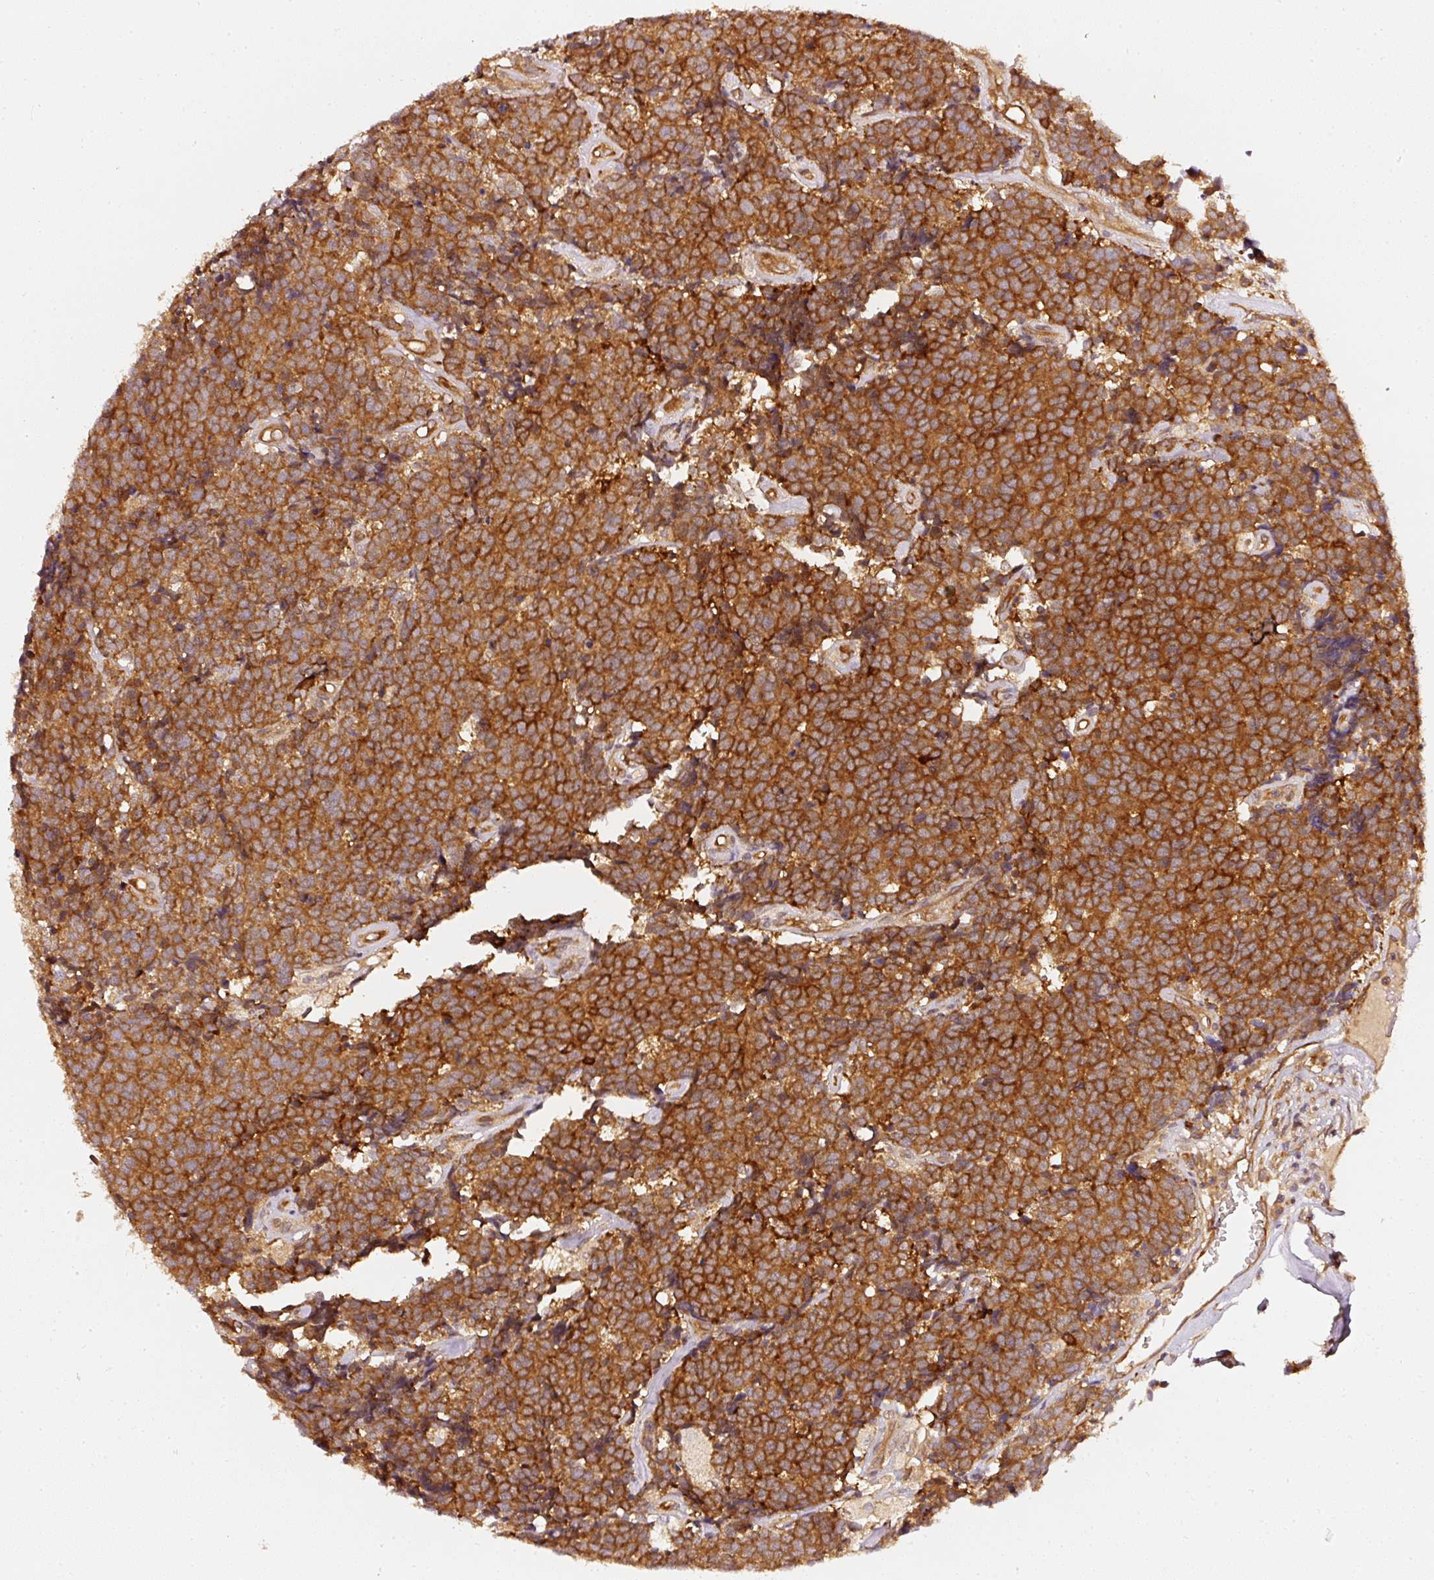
{"staining": {"intensity": "strong", "quantity": ">75%", "location": "cytoplasmic/membranous"}, "tissue": "carcinoid", "cell_type": "Tumor cells", "image_type": "cancer", "snomed": [{"axis": "morphology", "description": "Carcinoid, malignant, NOS"}, {"axis": "topography", "description": "Skin"}], "caption": "Immunohistochemistry image of neoplastic tissue: human carcinoid stained using immunohistochemistry exhibits high levels of strong protein expression localized specifically in the cytoplasmic/membranous of tumor cells, appearing as a cytoplasmic/membranous brown color.", "gene": "ASMTL", "patient": {"sex": "female", "age": 79}}